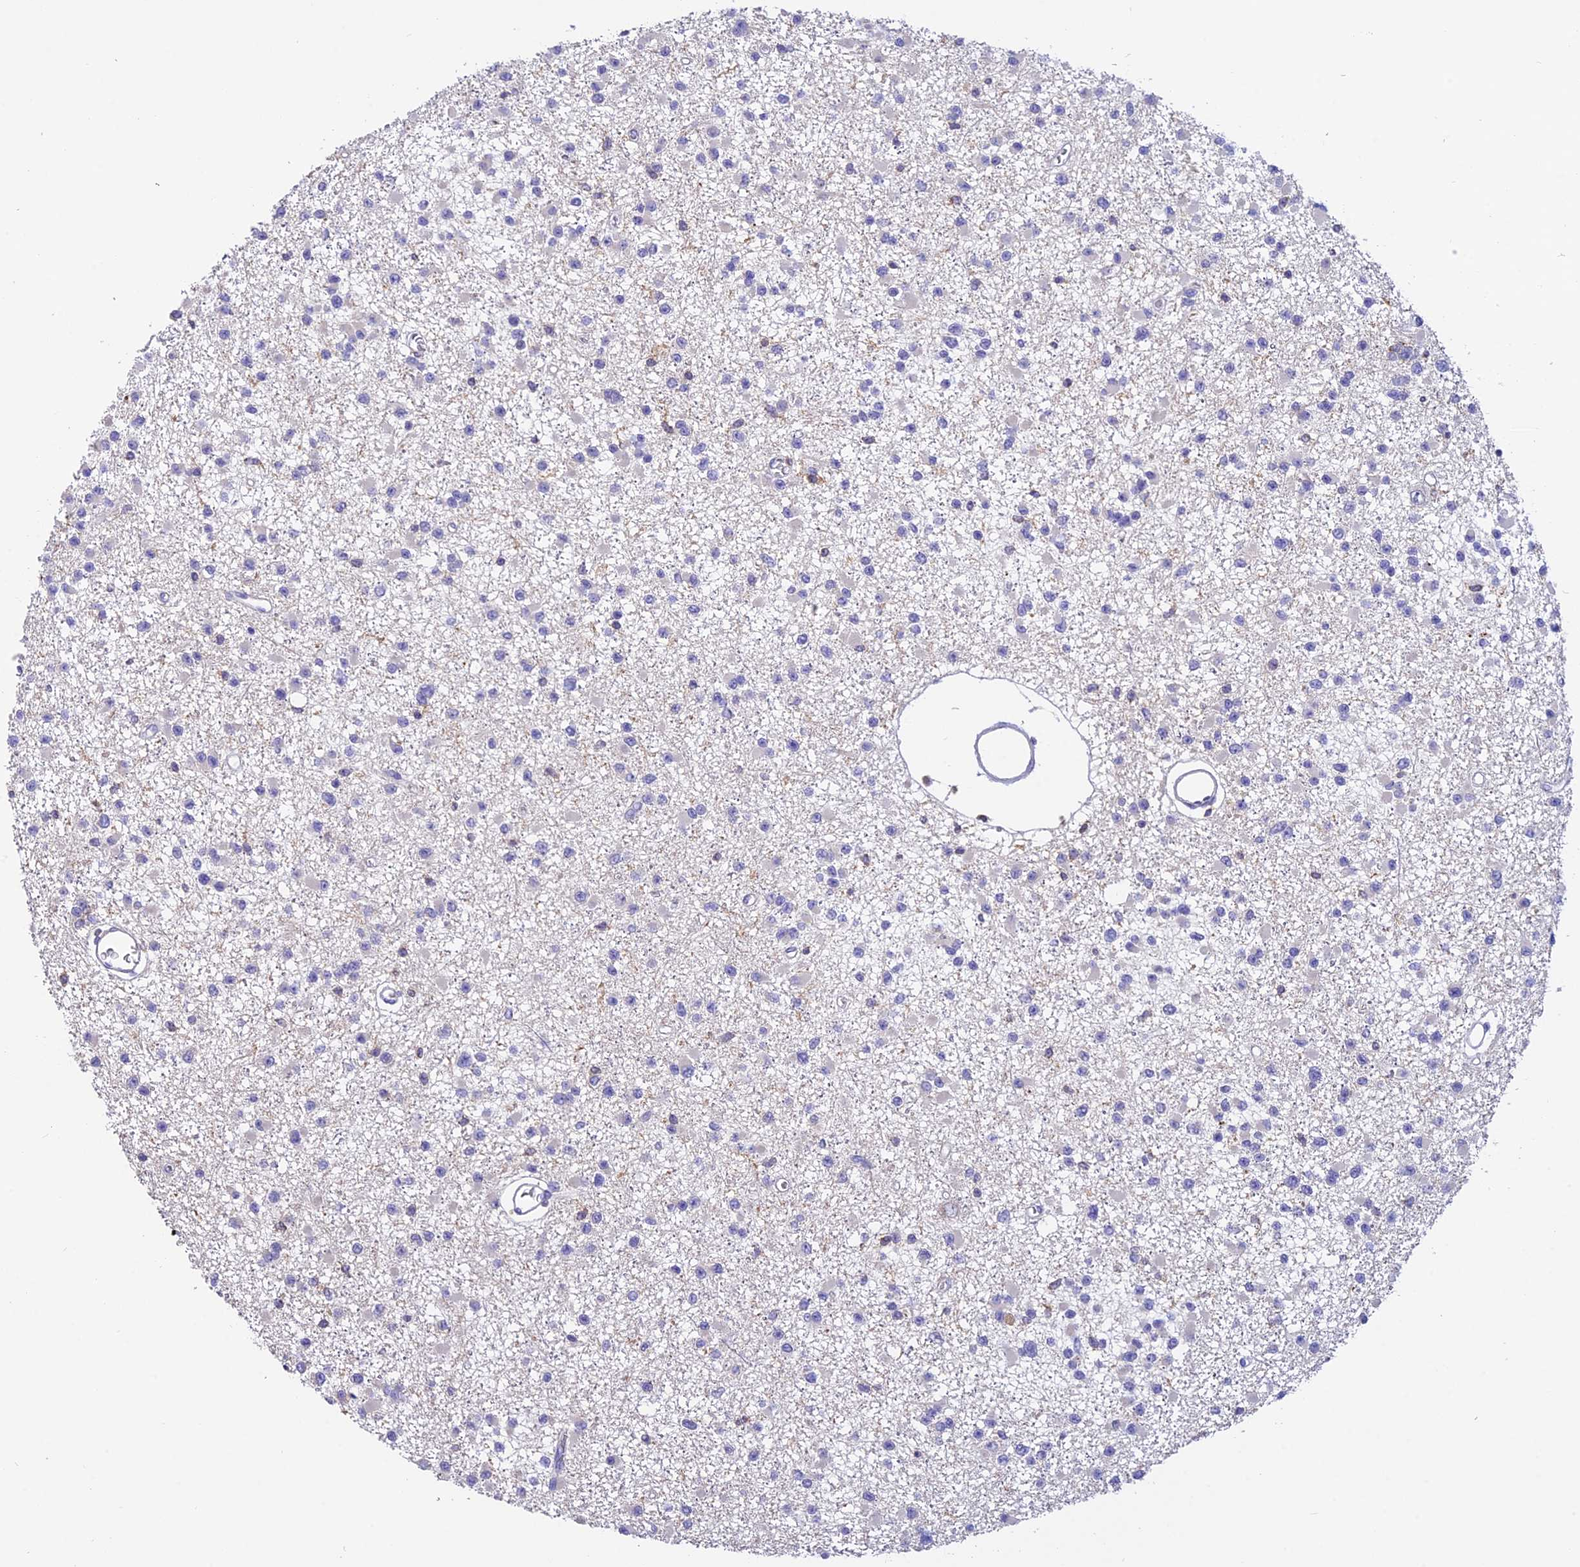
{"staining": {"intensity": "negative", "quantity": "none", "location": "none"}, "tissue": "glioma", "cell_type": "Tumor cells", "image_type": "cancer", "snomed": [{"axis": "morphology", "description": "Glioma, malignant, Low grade"}, {"axis": "topography", "description": "Brain"}], "caption": "Immunohistochemistry image of human glioma stained for a protein (brown), which shows no positivity in tumor cells.", "gene": "LPXN", "patient": {"sex": "female", "age": 22}}